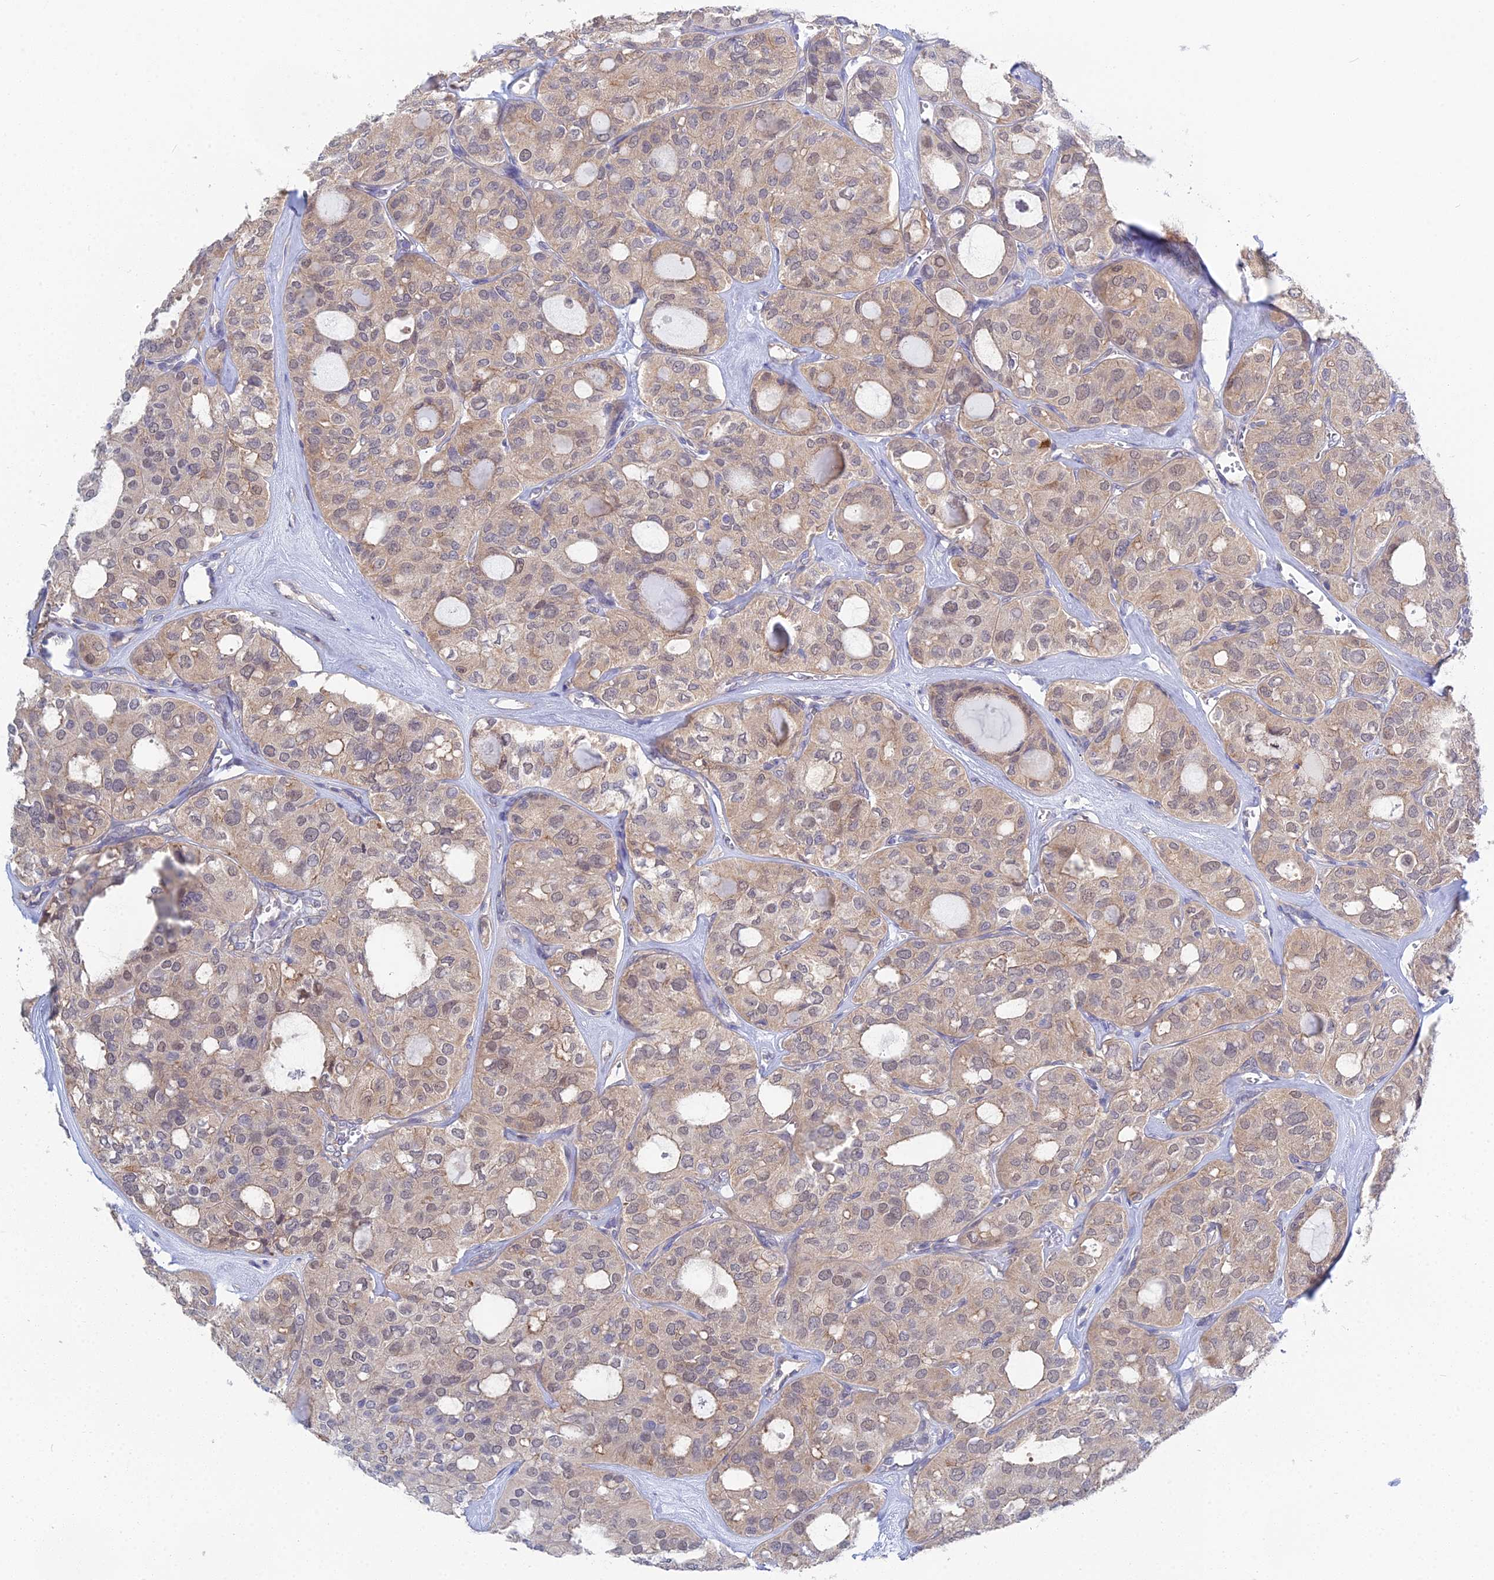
{"staining": {"intensity": "weak", "quantity": ">75%", "location": "cytoplasmic/membranous,nuclear"}, "tissue": "thyroid cancer", "cell_type": "Tumor cells", "image_type": "cancer", "snomed": [{"axis": "morphology", "description": "Follicular adenoma carcinoma, NOS"}, {"axis": "topography", "description": "Thyroid gland"}], "caption": "Immunohistochemistry (IHC) image of neoplastic tissue: follicular adenoma carcinoma (thyroid) stained using IHC demonstrates low levels of weak protein expression localized specifically in the cytoplasmic/membranous and nuclear of tumor cells, appearing as a cytoplasmic/membranous and nuclear brown color.", "gene": "DNAH14", "patient": {"sex": "male", "age": 75}}